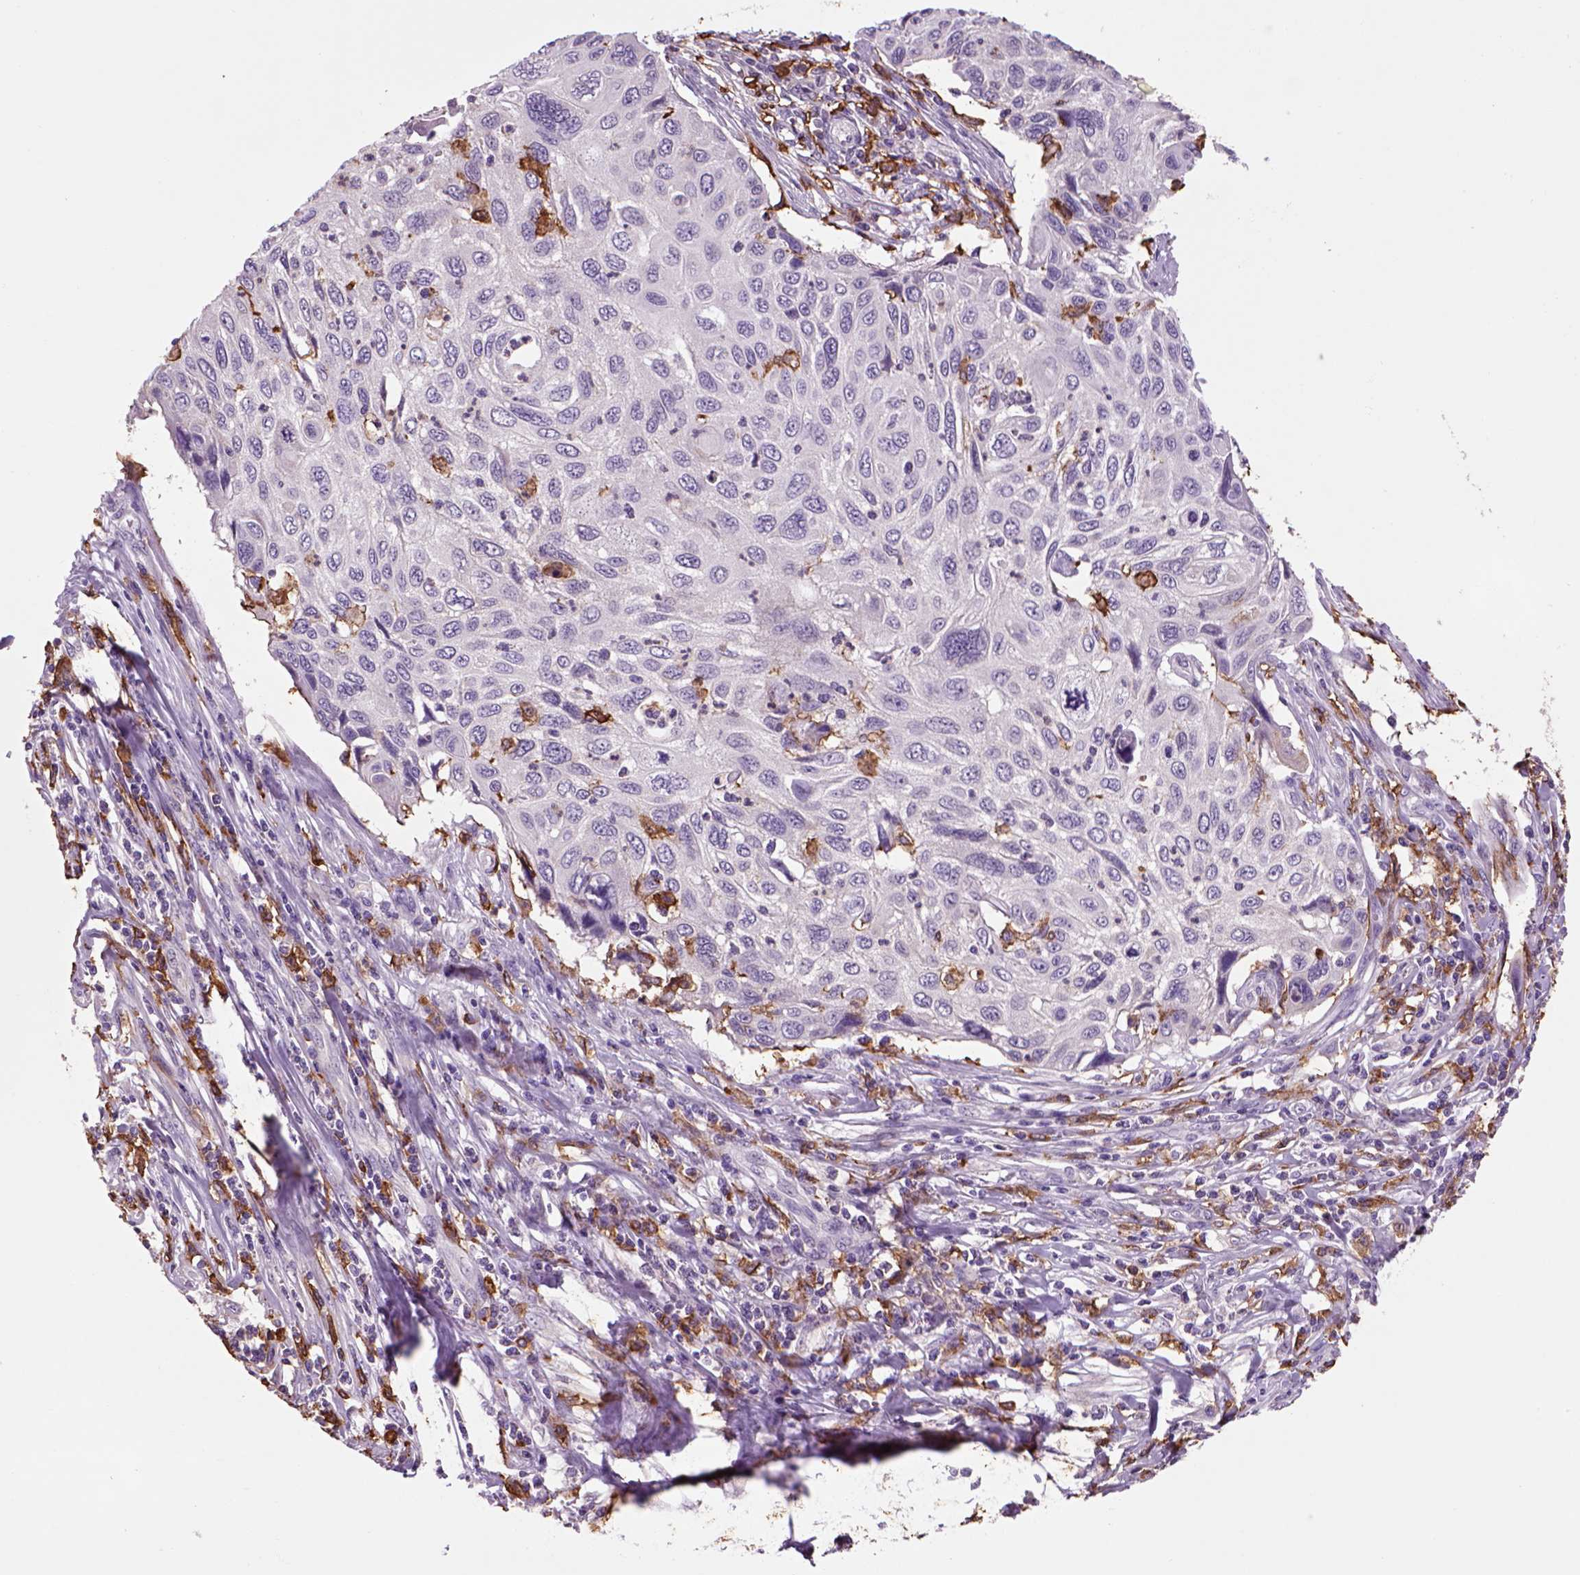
{"staining": {"intensity": "negative", "quantity": "none", "location": "none"}, "tissue": "cervical cancer", "cell_type": "Tumor cells", "image_type": "cancer", "snomed": [{"axis": "morphology", "description": "Squamous cell carcinoma, NOS"}, {"axis": "topography", "description": "Cervix"}], "caption": "Protein analysis of squamous cell carcinoma (cervical) displays no significant expression in tumor cells. Nuclei are stained in blue.", "gene": "CD14", "patient": {"sex": "female", "age": 70}}